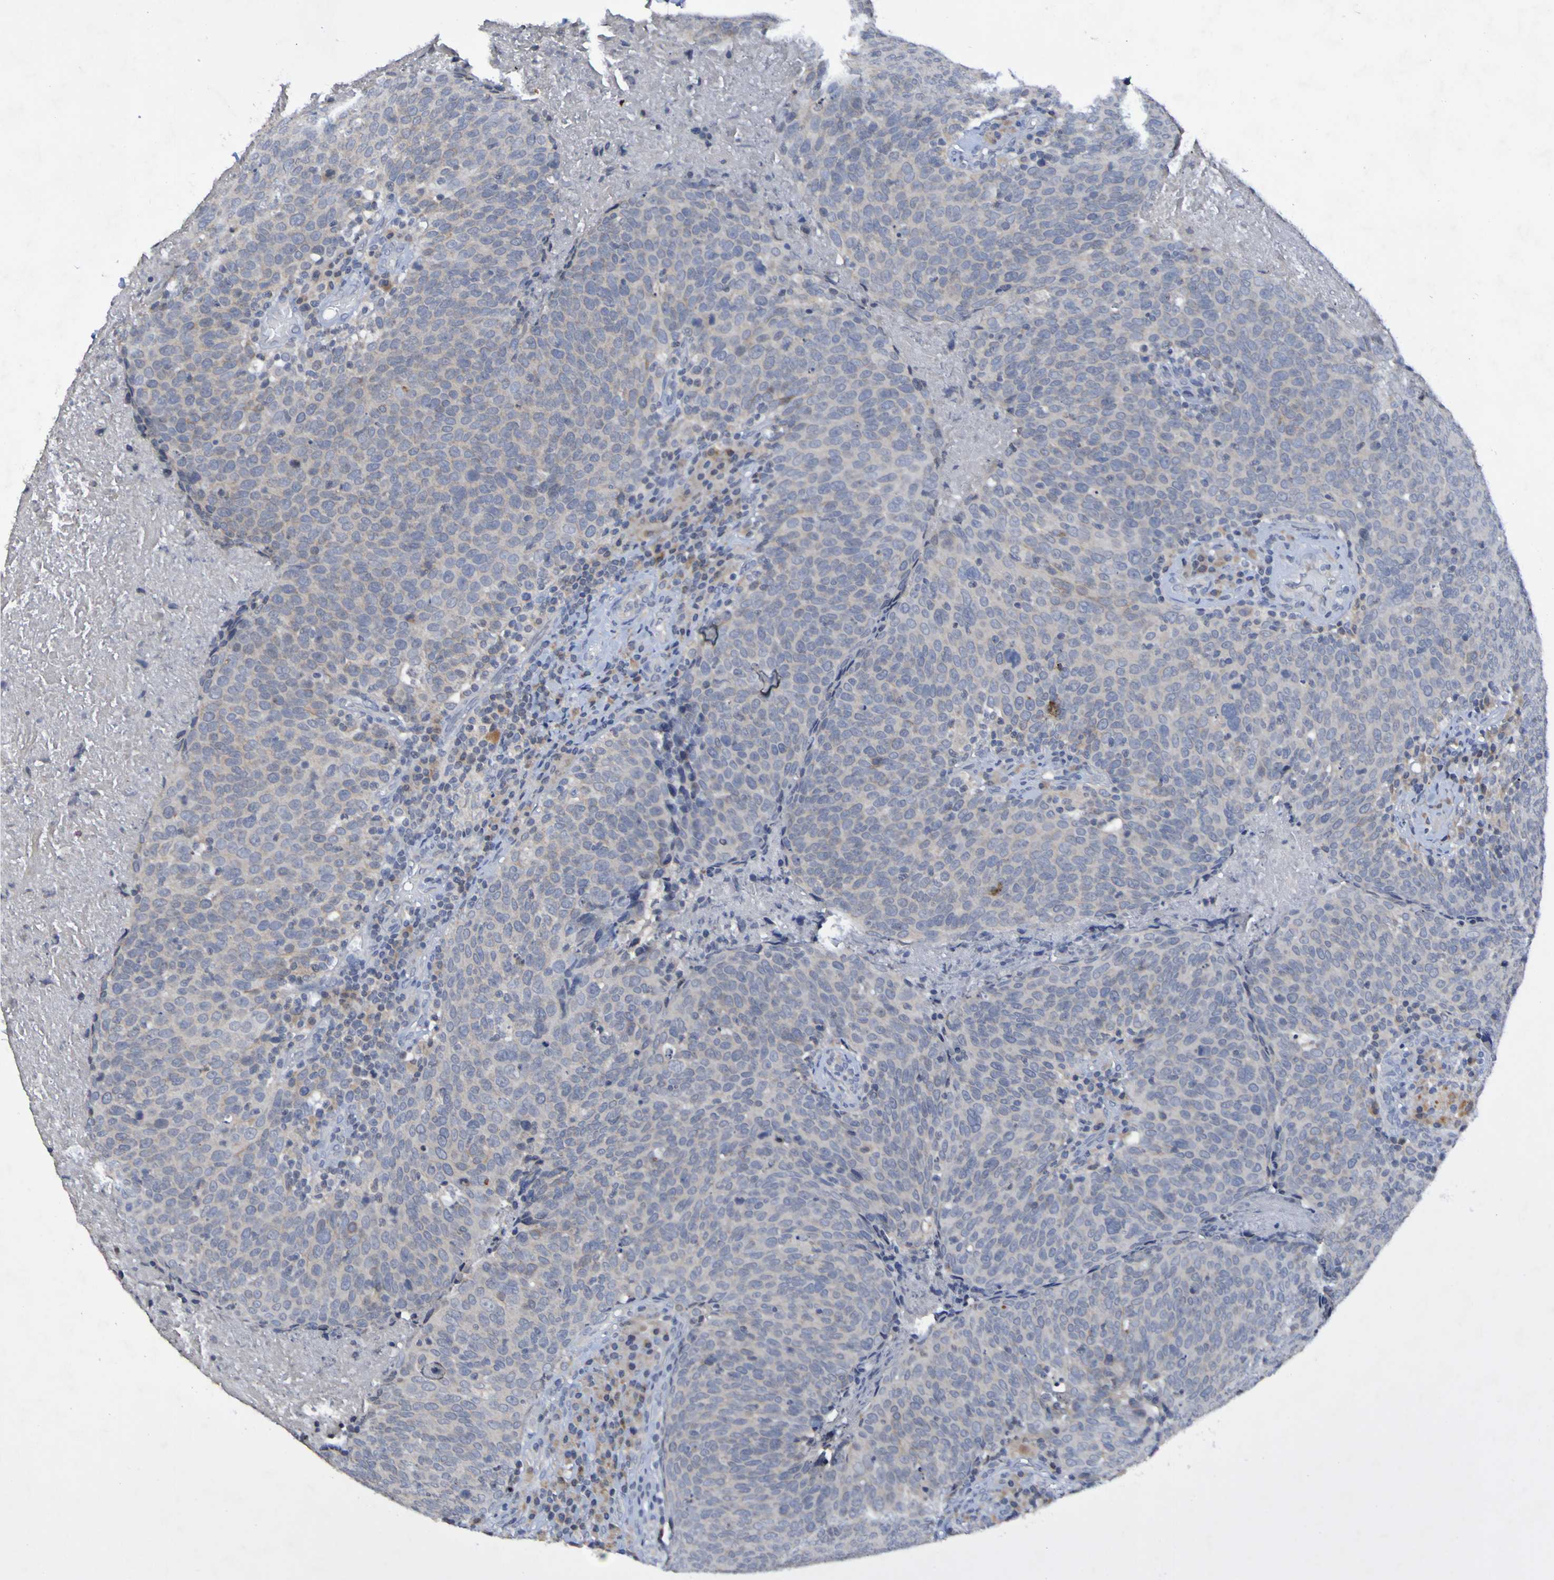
{"staining": {"intensity": "negative", "quantity": "none", "location": "none"}, "tissue": "head and neck cancer", "cell_type": "Tumor cells", "image_type": "cancer", "snomed": [{"axis": "morphology", "description": "Squamous cell carcinoma, NOS"}, {"axis": "morphology", "description": "Squamous cell carcinoma, metastatic, NOS"}, {"axis": "topography", "description": "Lymph node"}, {"axis": "topography", "description": "Head-Neck"}], "caption": "A high-resolution histopathology image shows IHC staining of head and neck cancer (metastatic squamous cell carcinoma), which shows no significant expression in tumor cells. (Stains: DAB immunohistochemistry with hematoxylin counter stain, Microscopy: brightfield microscopy at high magnification).", "gene": "PTP4A2", "patient": {"sex": "male", "age": 62}}